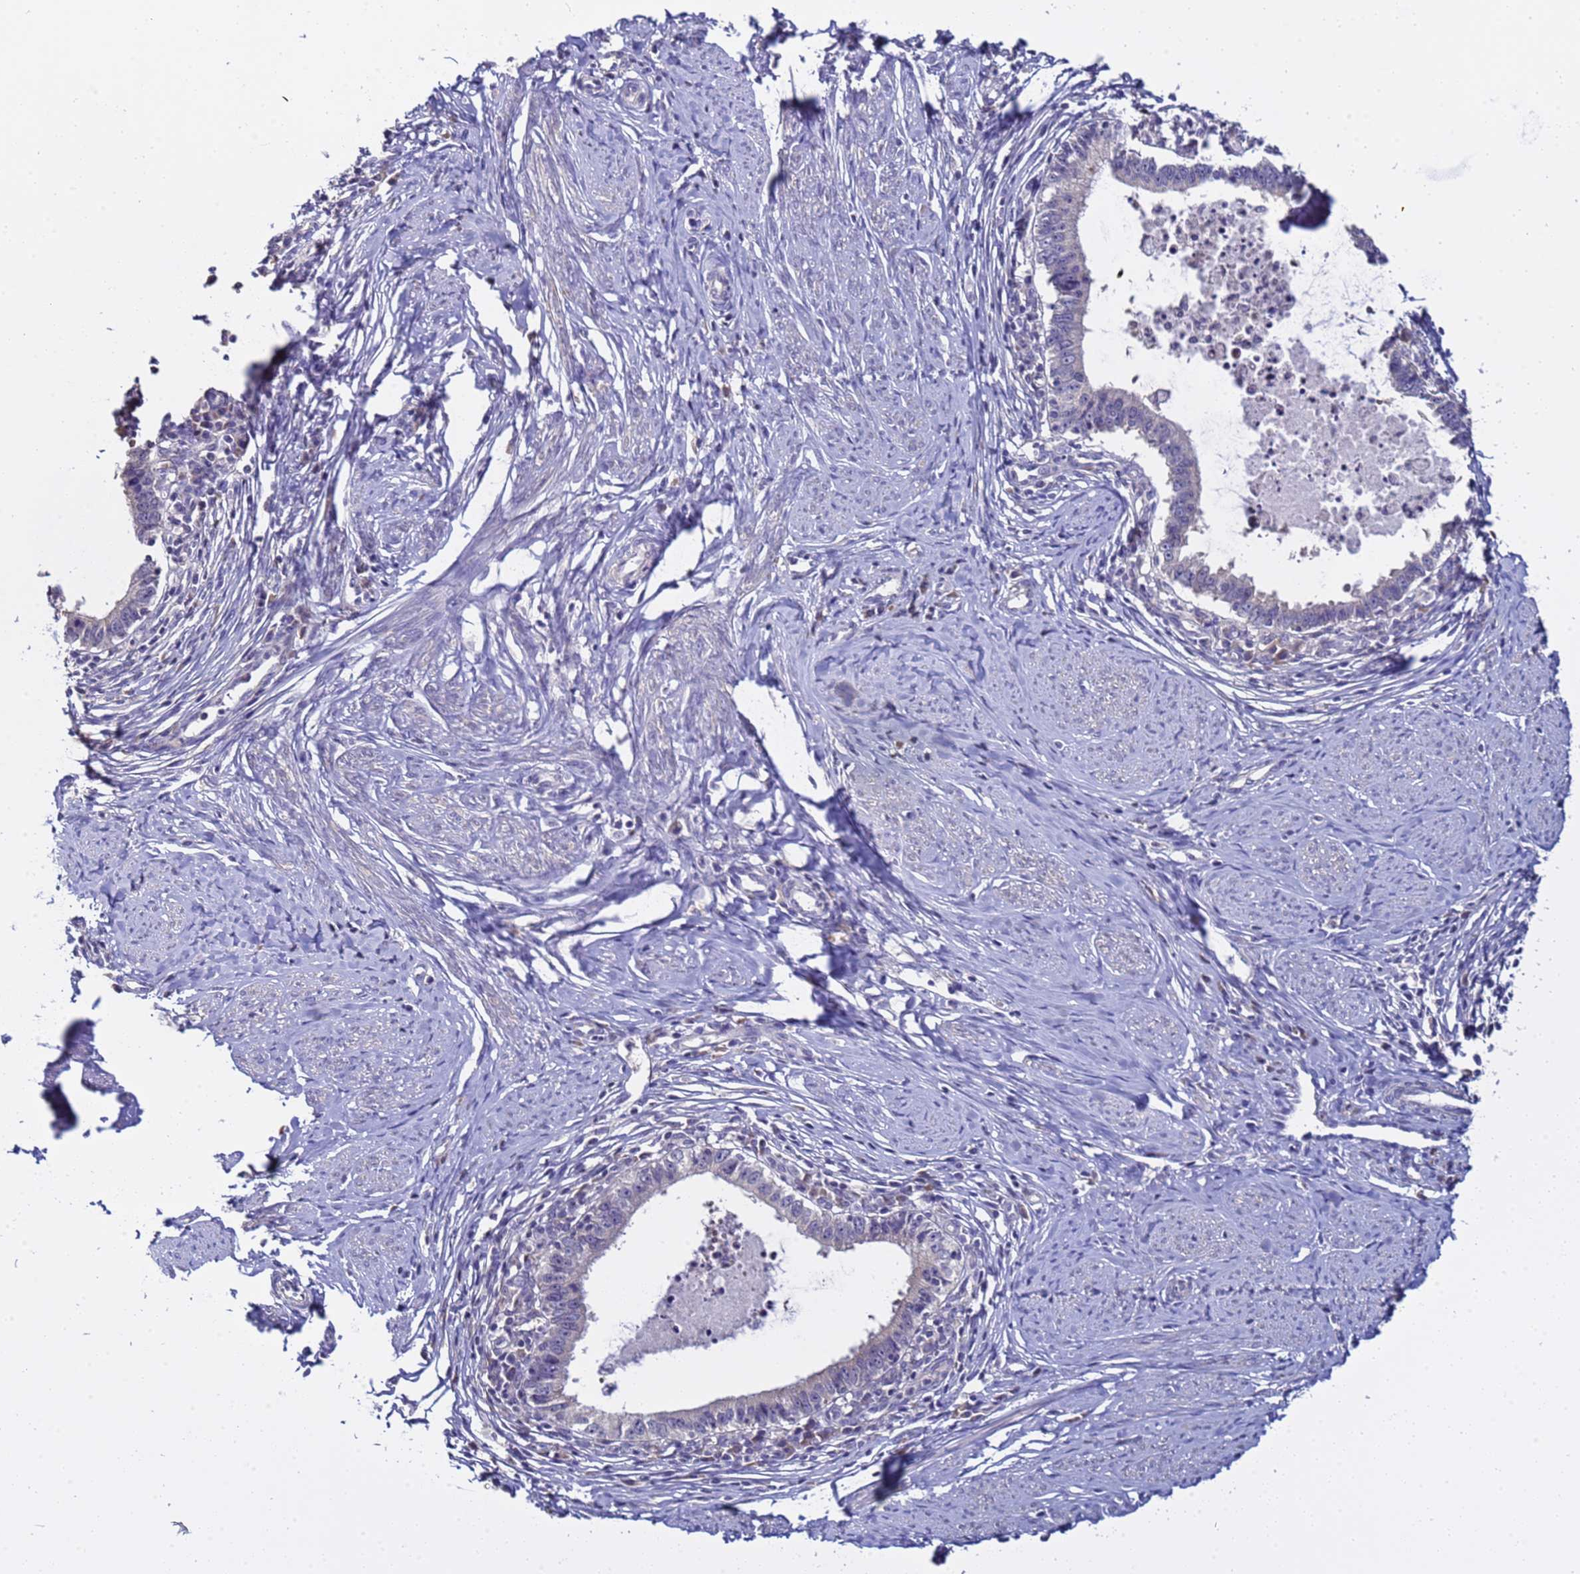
{"staining": {"intensity": "negative", "quantity": "none", "location": "none"}, "tissue": "cervical cancer", "cell_type": "Tumor cells", "image_type": "cancer", "snomed": [{"axis": "morphology", "description": "Adenocarcinoma, NOS"}, {"axis": "topography", "description": "Cervix"}], "caption": "Image shows no protein expression in tumor cells of cervical cancer tissue.", "gene": "ELMOD2", "patient": {"sex": "female", "age": 36}}